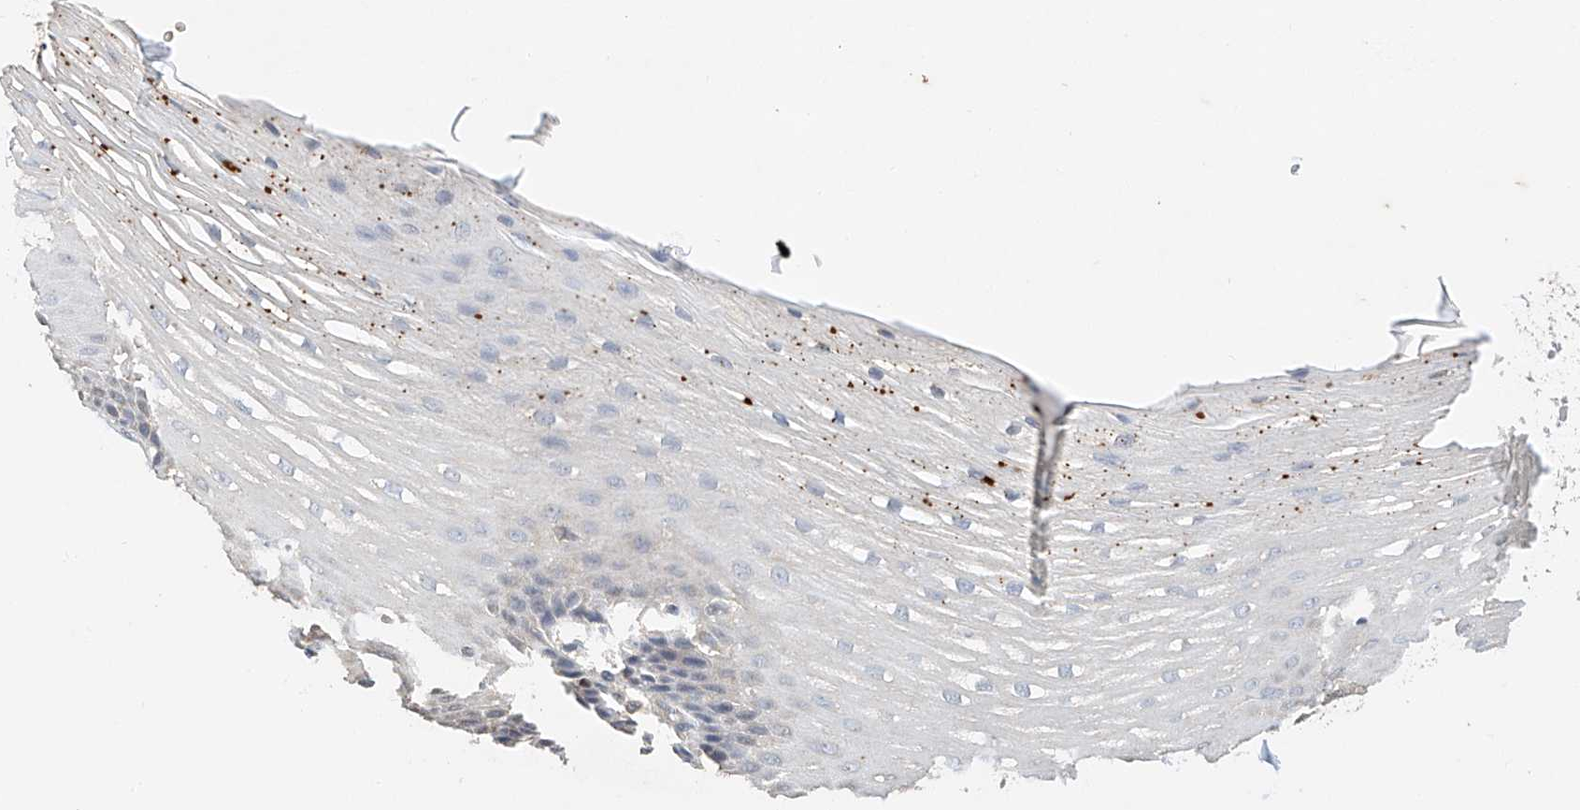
{"staining": {"intensity": "weak", "quantity": "<25%", "location": "cytoplasmic/membranous"}, "tissue": "esophagus", "cell_type": "Squamous epithelial cells", "image_type": "normal", "snomed": [{"axis": "morphology", "description": "Normal tissue, NOS"}, {"axis": "topography", "description": "Esophagus"}], "caption": "A high-resolution image shows IHC staining of unremarkable esophagus, which reveals no significant expression in squamous epithelial cells.", "gene": "CTDP1", "patient": {"sex": "male", "age": 62}}